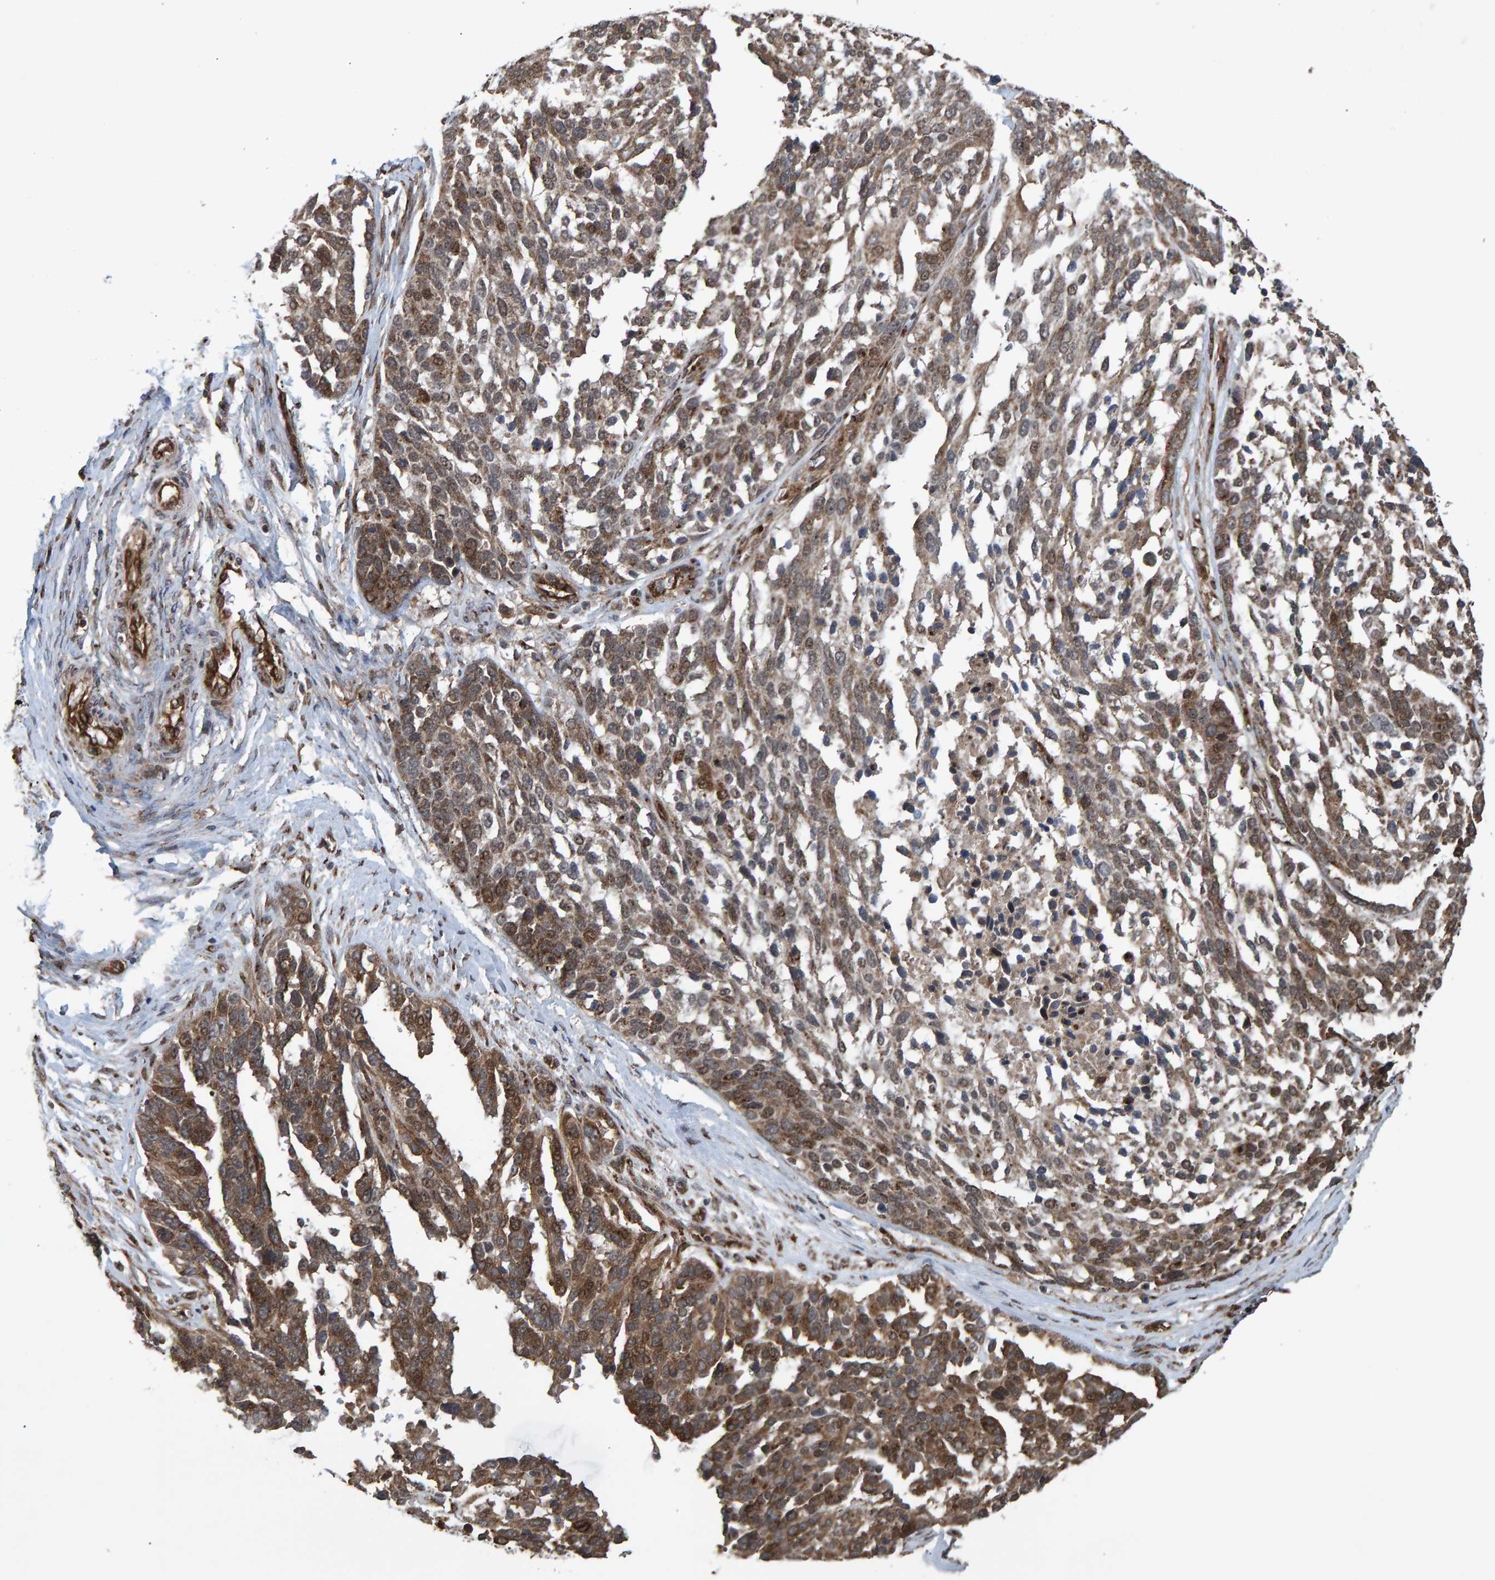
{"staining": {"intensity": "moderate", "quantity": ">75%", "location": "cytoplasmic/membranous,nuclear"}, "tissue": "ovarian cancer", "cell_type": "Tumor cells", "image_type": "cancer", "snomed": [{"axis": "morphology", "description": "Cystadenocarcinoma, serous, NOS"}, {"axis": "topography", "description": "Ovary"}], "caption": "Immunohistochemical staining of ovarian cancer reveals medium levels of moderate cytoplasmic/membranous and nuclear staining in about >75% of tumor cells.", "gene": "TRIM68", "patient": {"sex": "female", "age": 44}}